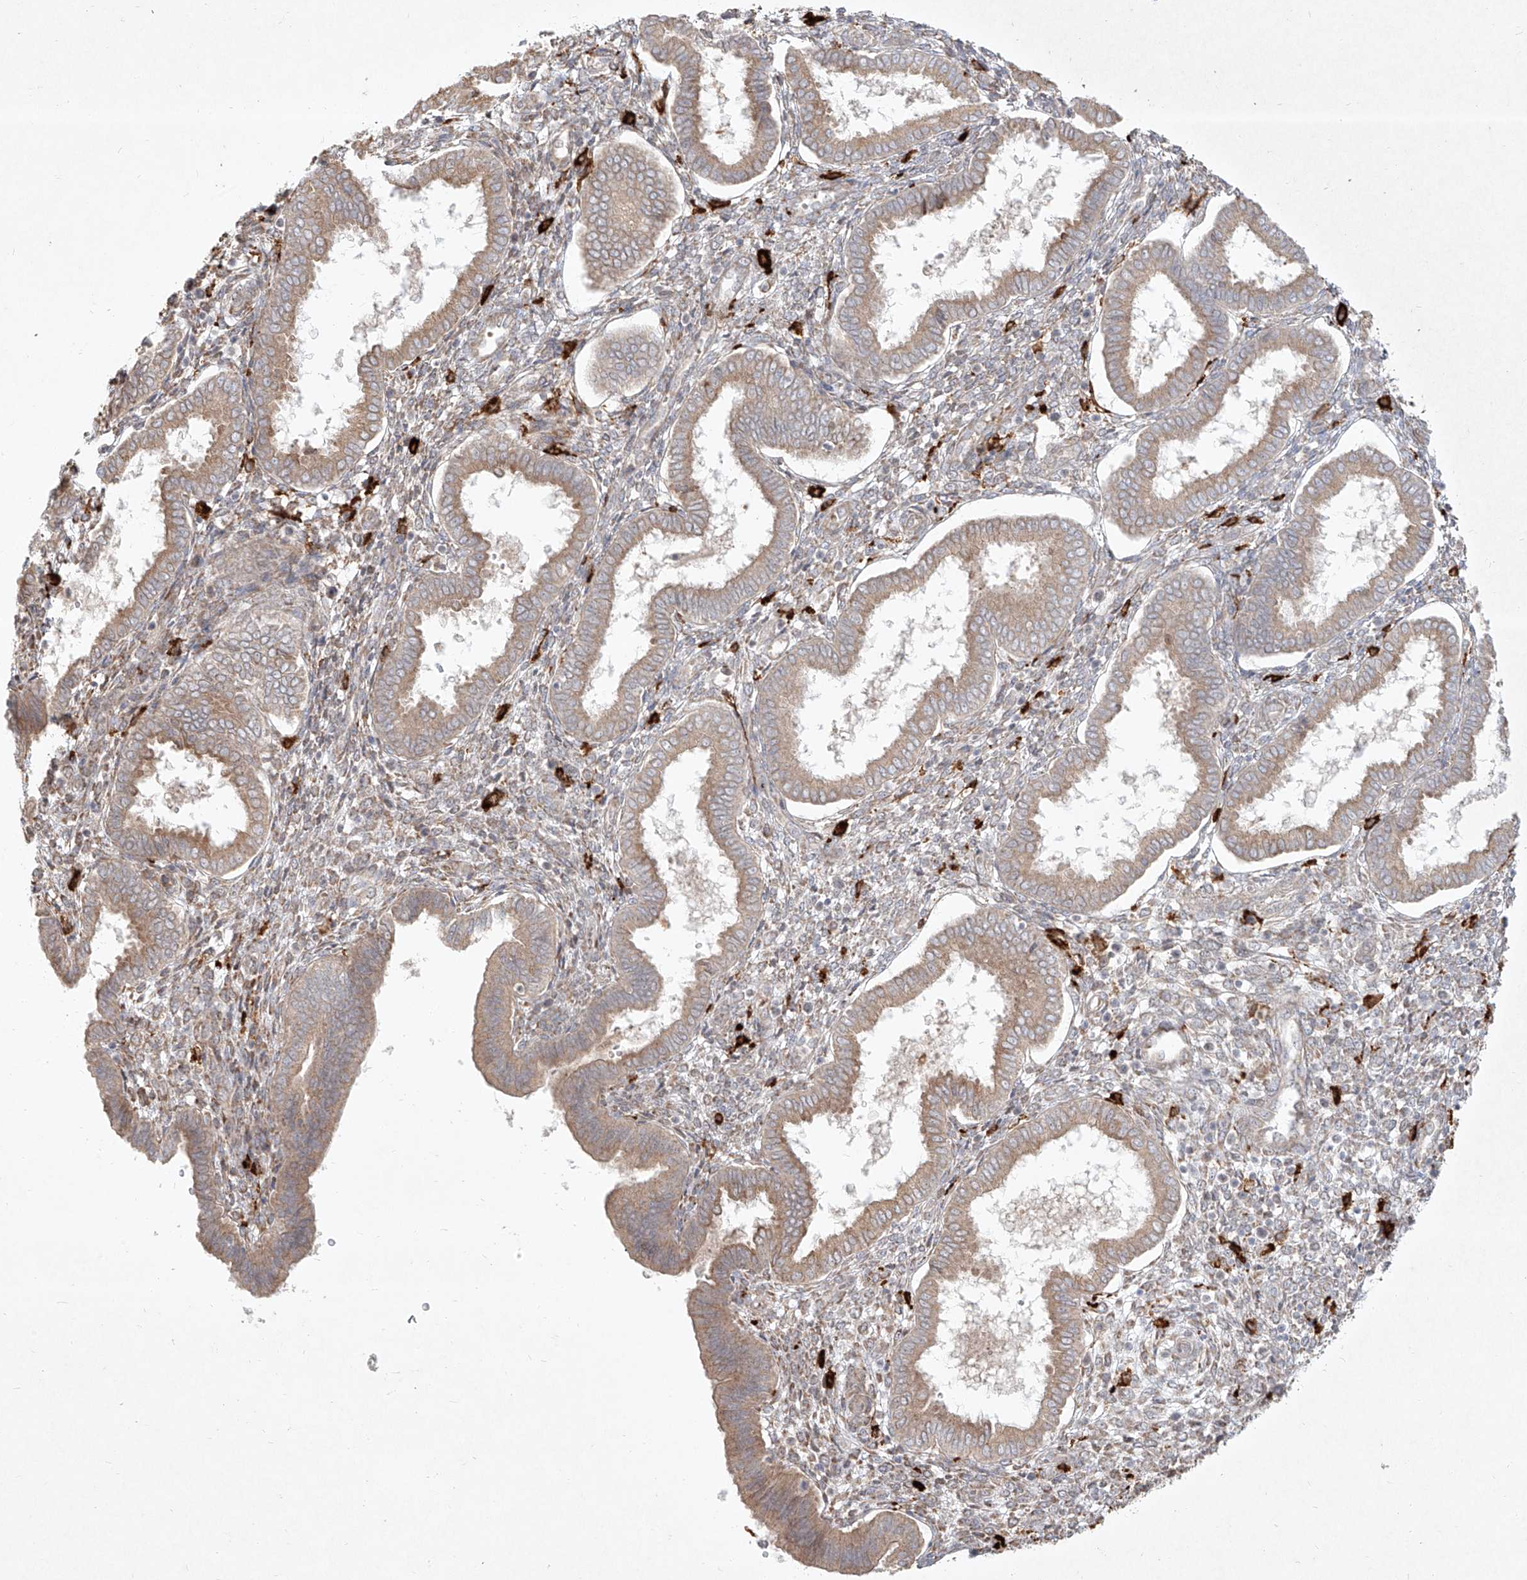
{"staining": {"intensity": "moderate", "quantity": "25%-75%", "location": "cytoplasmic/membranous"}, "tissue": "endometrium", "cell_type": "Cells in endometrial stroma", "image_type": "normal", "snomed": [{"axis": "morphology", "description": "Normal tissue, NOS"}, {"axis": "topography", "description": "Endometrium"}], "caption": "High-power microscopy captured an immunohistochemistry micrograph of unremarkable endometrium, revealing moderate cytoplasmic/membranous staining in approximately 25%-75% of cells in endometrial stroma.", "gene": "CD209", "patient": {"sex": "female", "age": 24}}